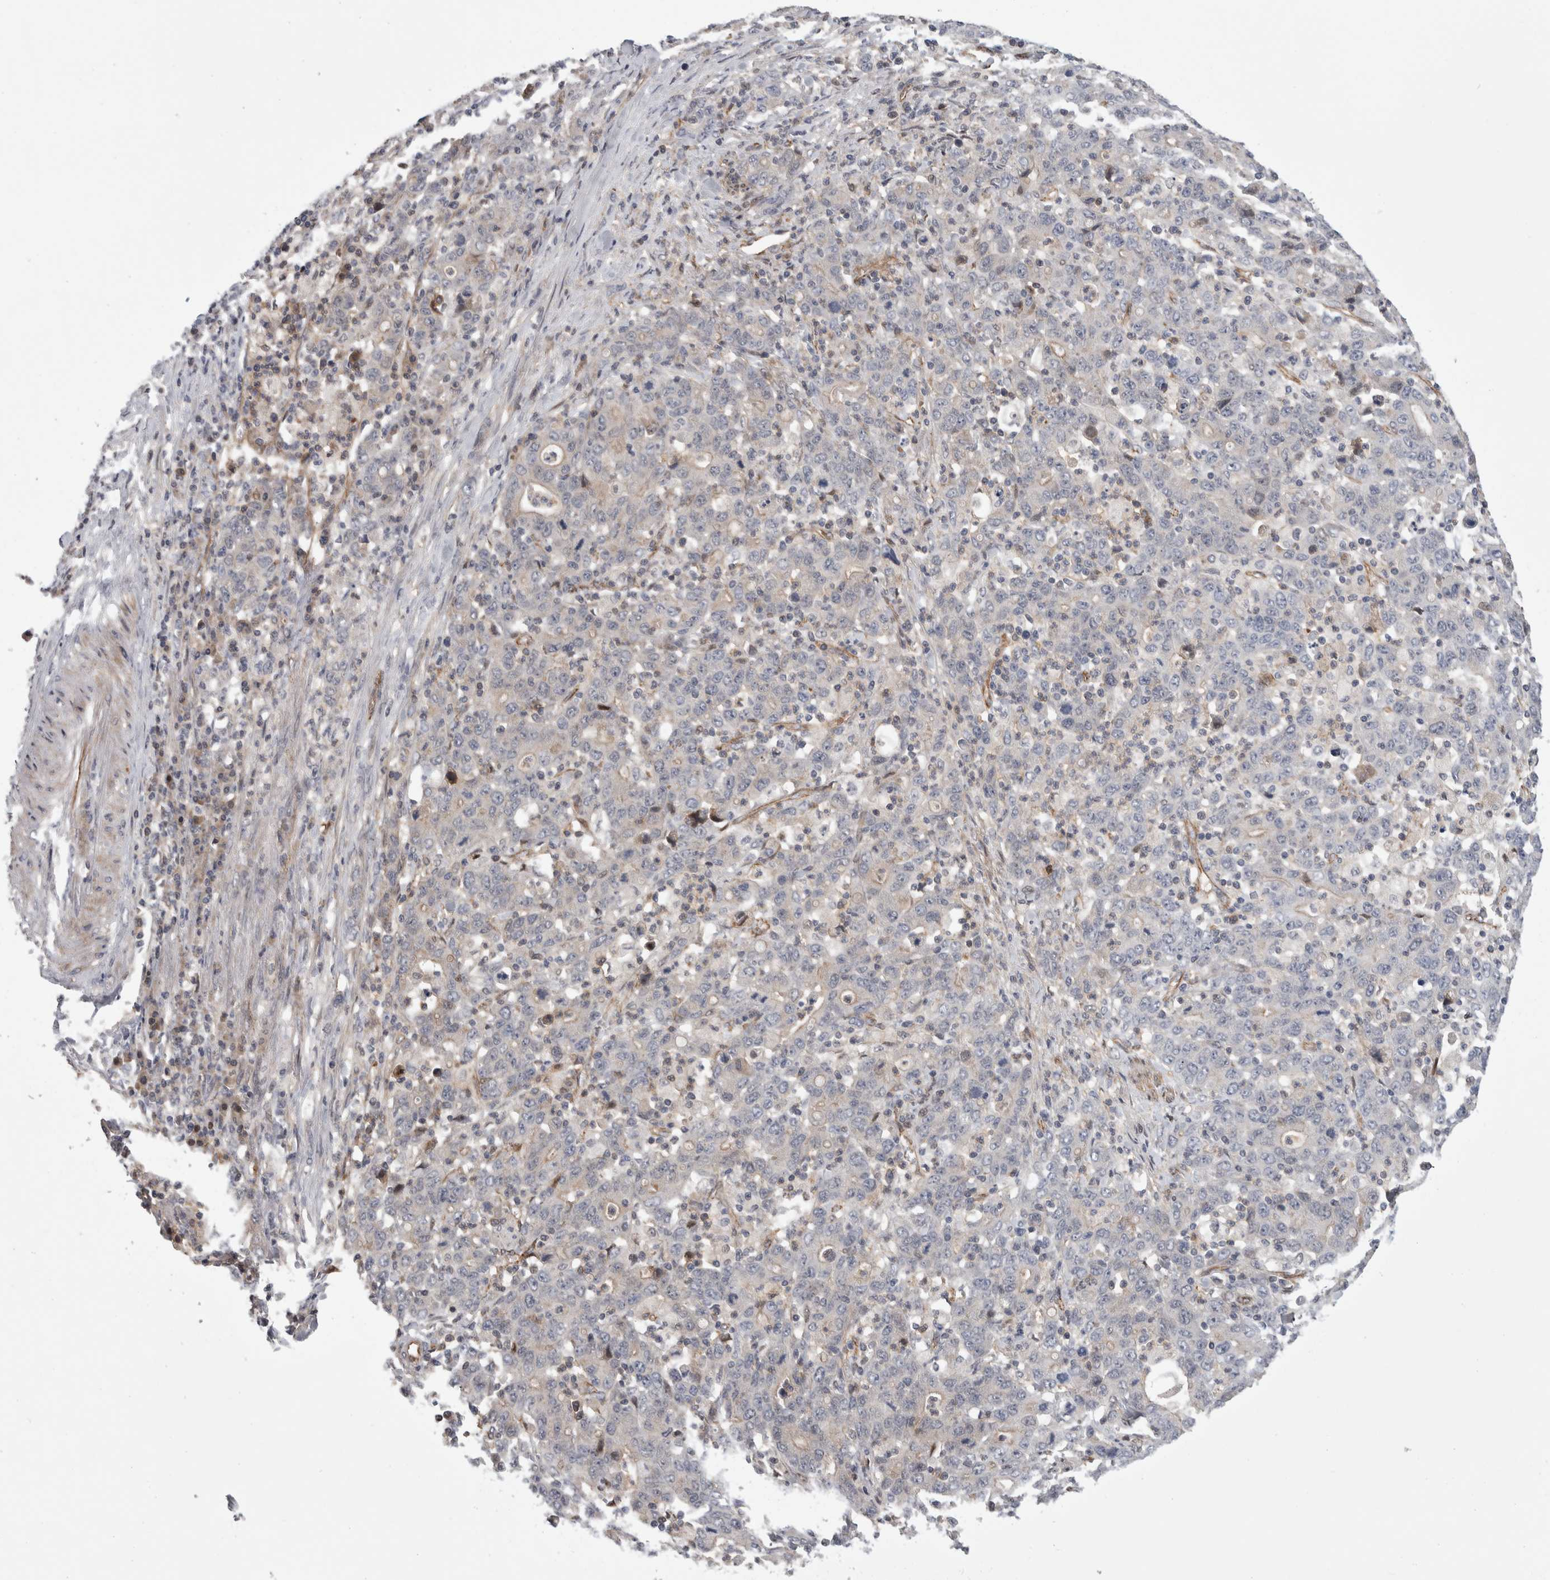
{"staining": {"intensity": "negative", "quantity": "none", "location": "none"}, "tissue": "stomach cancer", "cell_type": "Tumor cells", "image_type": "cancer", "snomed": [{"axis": "morphology", "description": "Adenocarcinoma, NOS"}, {"axis": "topography", "description": "Stomach, upper"}], "caption": "Image shows no protein staining in tumor cells of stomach cancer (adenocarcinoma) tissue.", "gene": "ZNF862", "patient": {"sex": "male", "age": 69}}